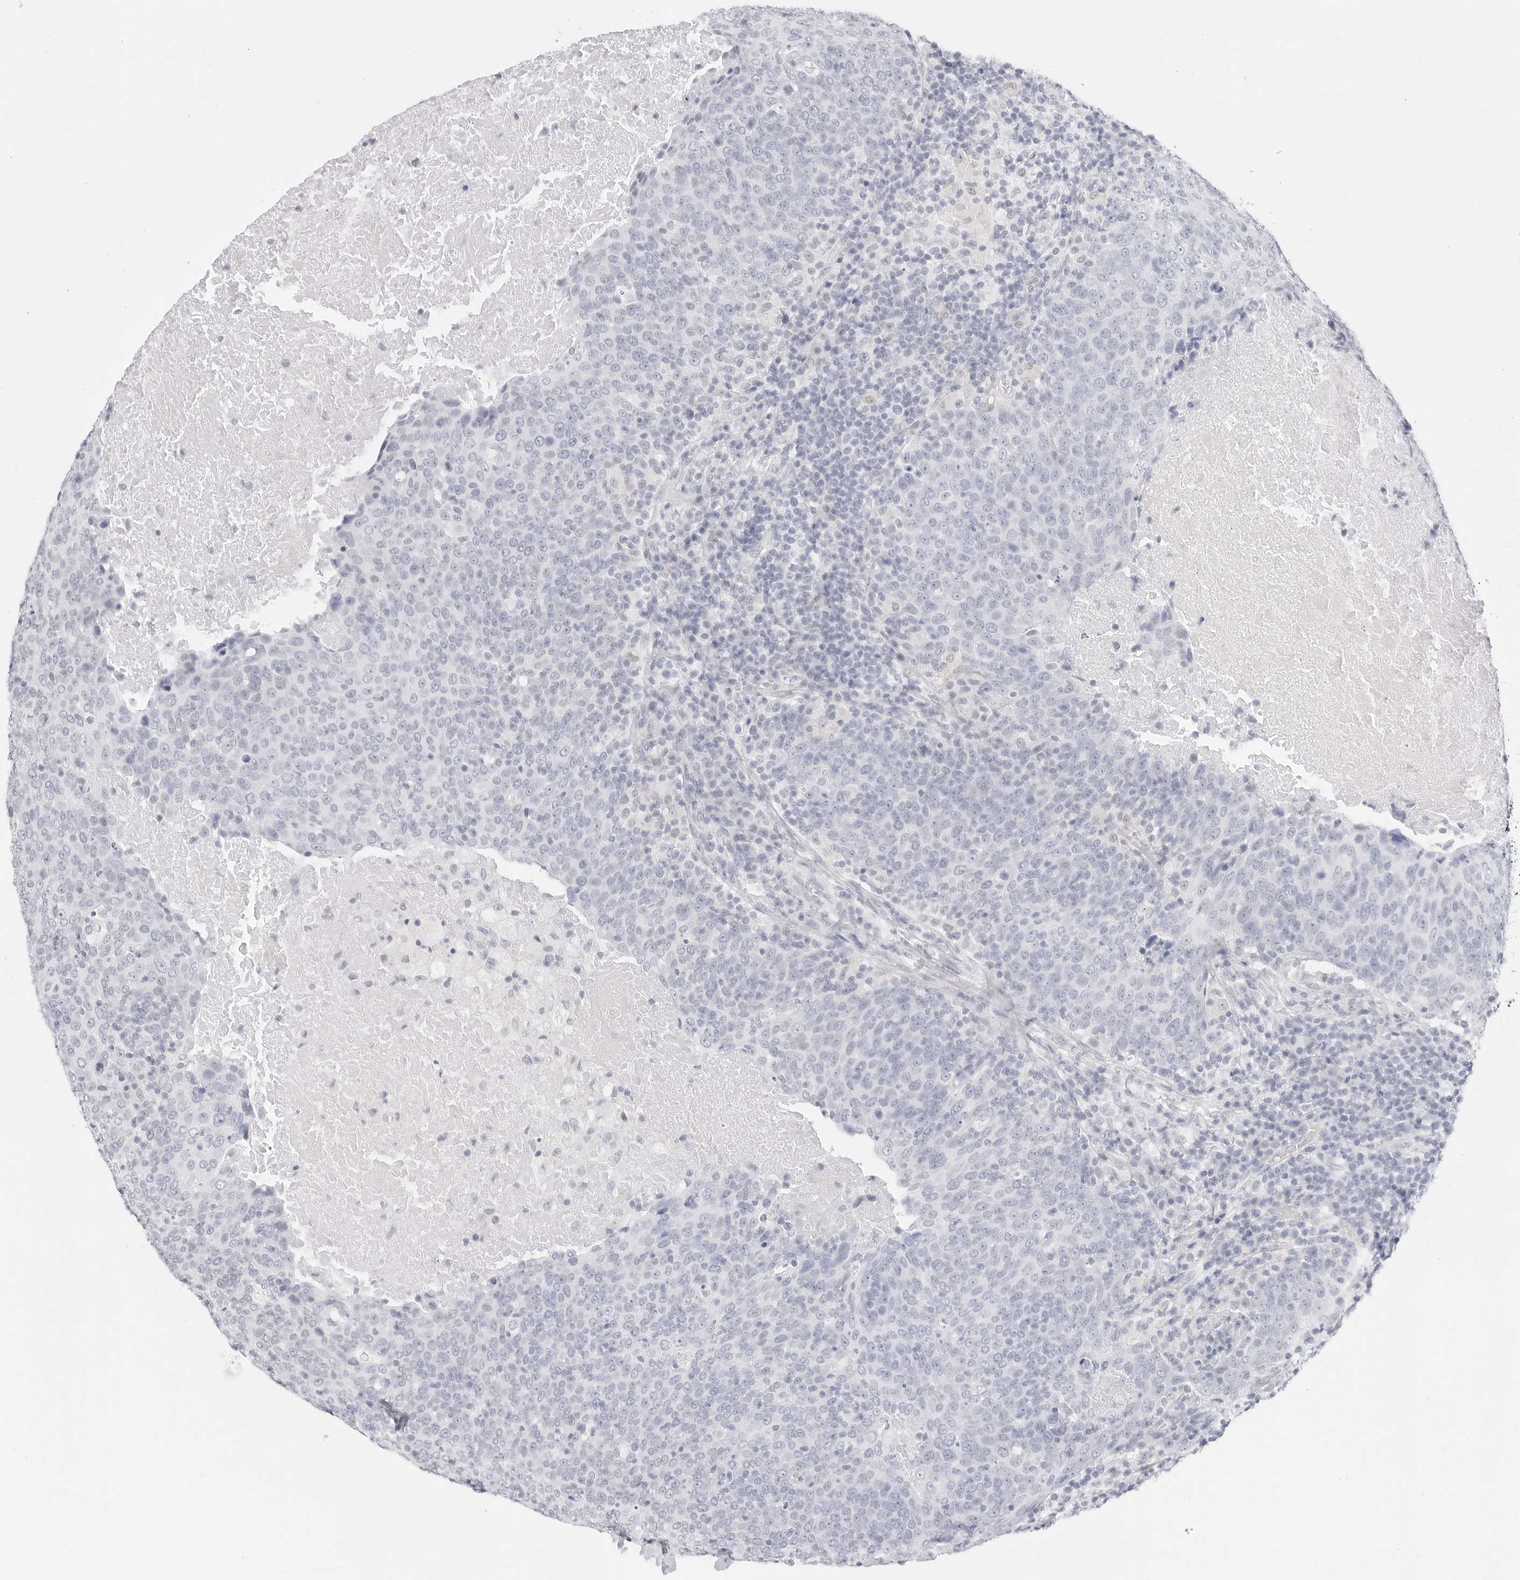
{"staining": {"intensity": "negative", "quantity": "none", "location": "none"}, "tissue": "head and neck cancer", "cell_type": "Tumor cells", "image_type": "cancer", "snomed": [{"axis": "morphology", "description": "Squamous cell carcinoma, NOS"}, {"axis": "morphology", "description": "Squamous cell carcinoma, metastatic, NOS"}, {"axis": "topography", "description": "Lymph node"}, {"axis": "topography", "description": "Head-Neck"}], "caption": "The histopathology image reveals no staining of tumor cells in head and neck cancer (squamous cell carcinoma).", "gene": "HMGCS2", "patient": {"sex": "male", "age": 62}}